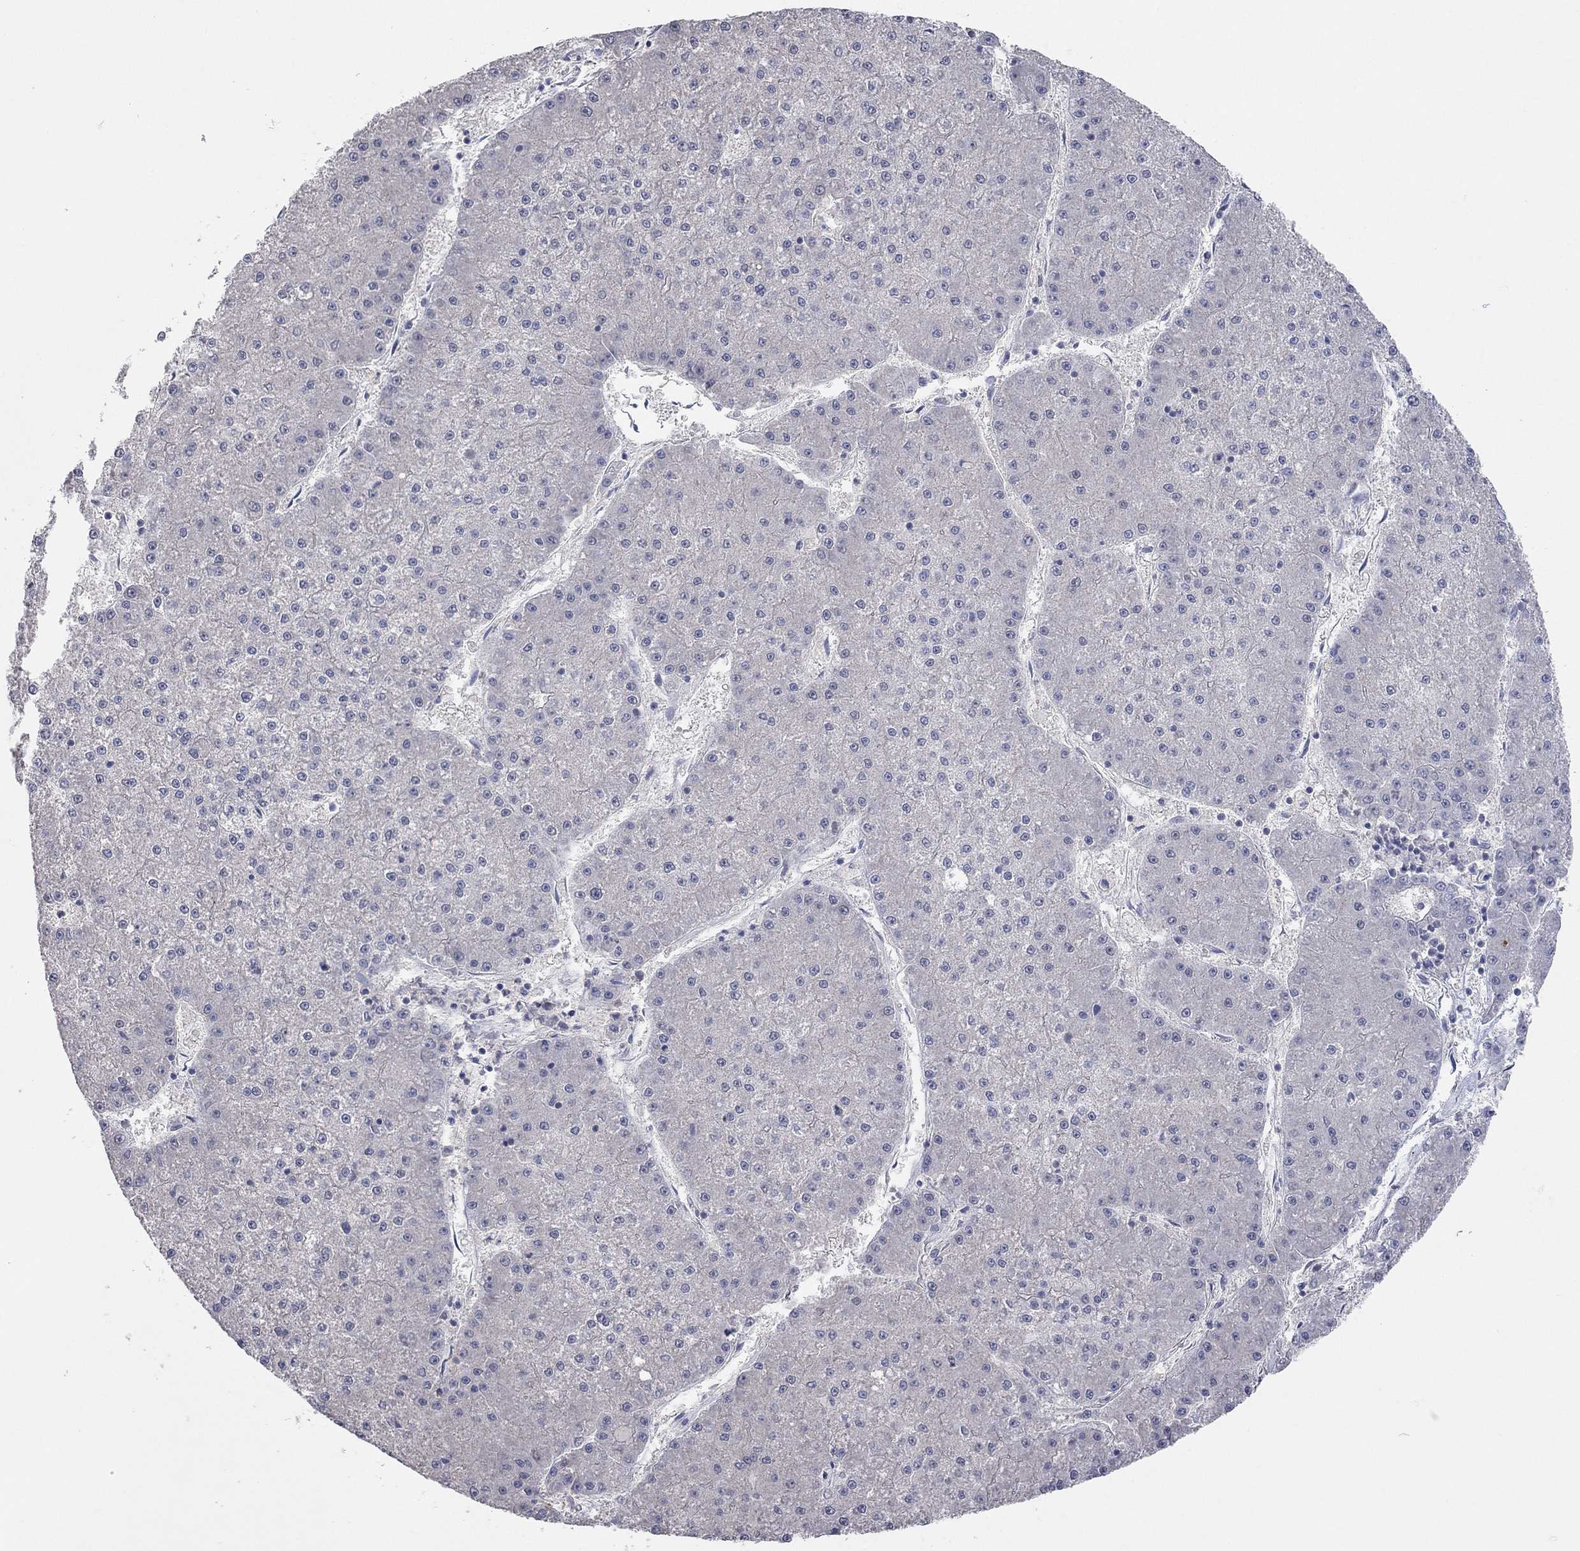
{"staining": {"intensity": "negative", "quantity": "none", "location": "none"}, "tissue": "liver cancer", "cell_type": "Tumor cells", "image_type": "cancer", "snomed": [{"axis": "morphology", "description": "Carcinoma, Hepatocellular, NOS"}, {"axis": "topography", "description": "Liver"}], "caption": "Protein analysis of liver cancer displays no significant positivity in tumor cells.", "gene": "MMP13", "patient": {"sex": "male", "age": 73}}